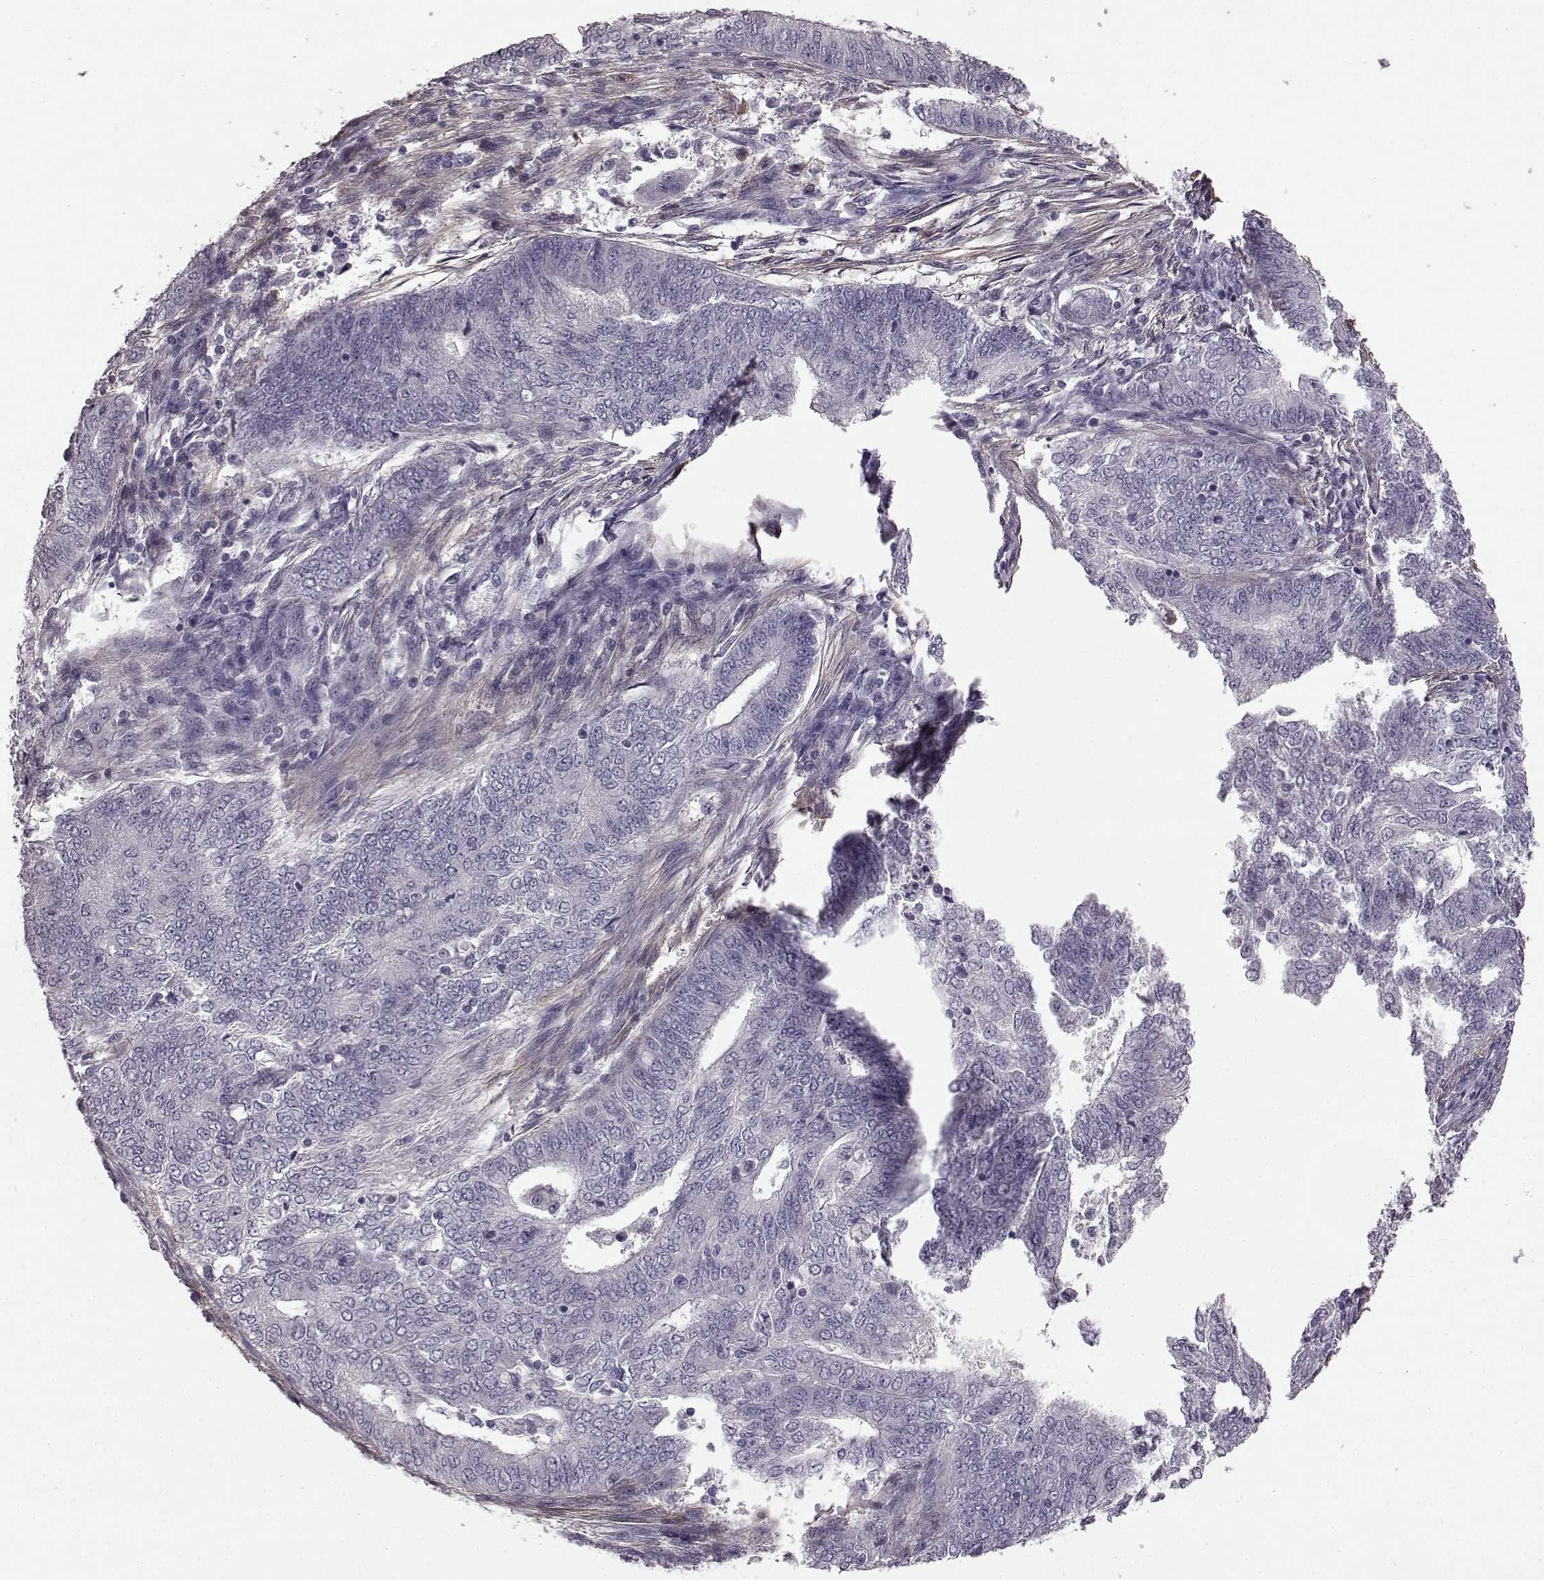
{"staining": {"intensity": "negative", "quantity": "none", "location": "none"}, "tissue": "endometrial cancer", "cell_type": "Tumor cells", "image_type": "cancer", "snomed": [{"axis": "morphology", "description": "Adenocarcinoma, NOS"}, {"axis": "topography", "description": "Endometrium"}], "caption": "There is no significant expression in tumor cells of endometrial cancer.", "gene": "SLCO3A1", "patient": {"sex": "female", "age": 62}}